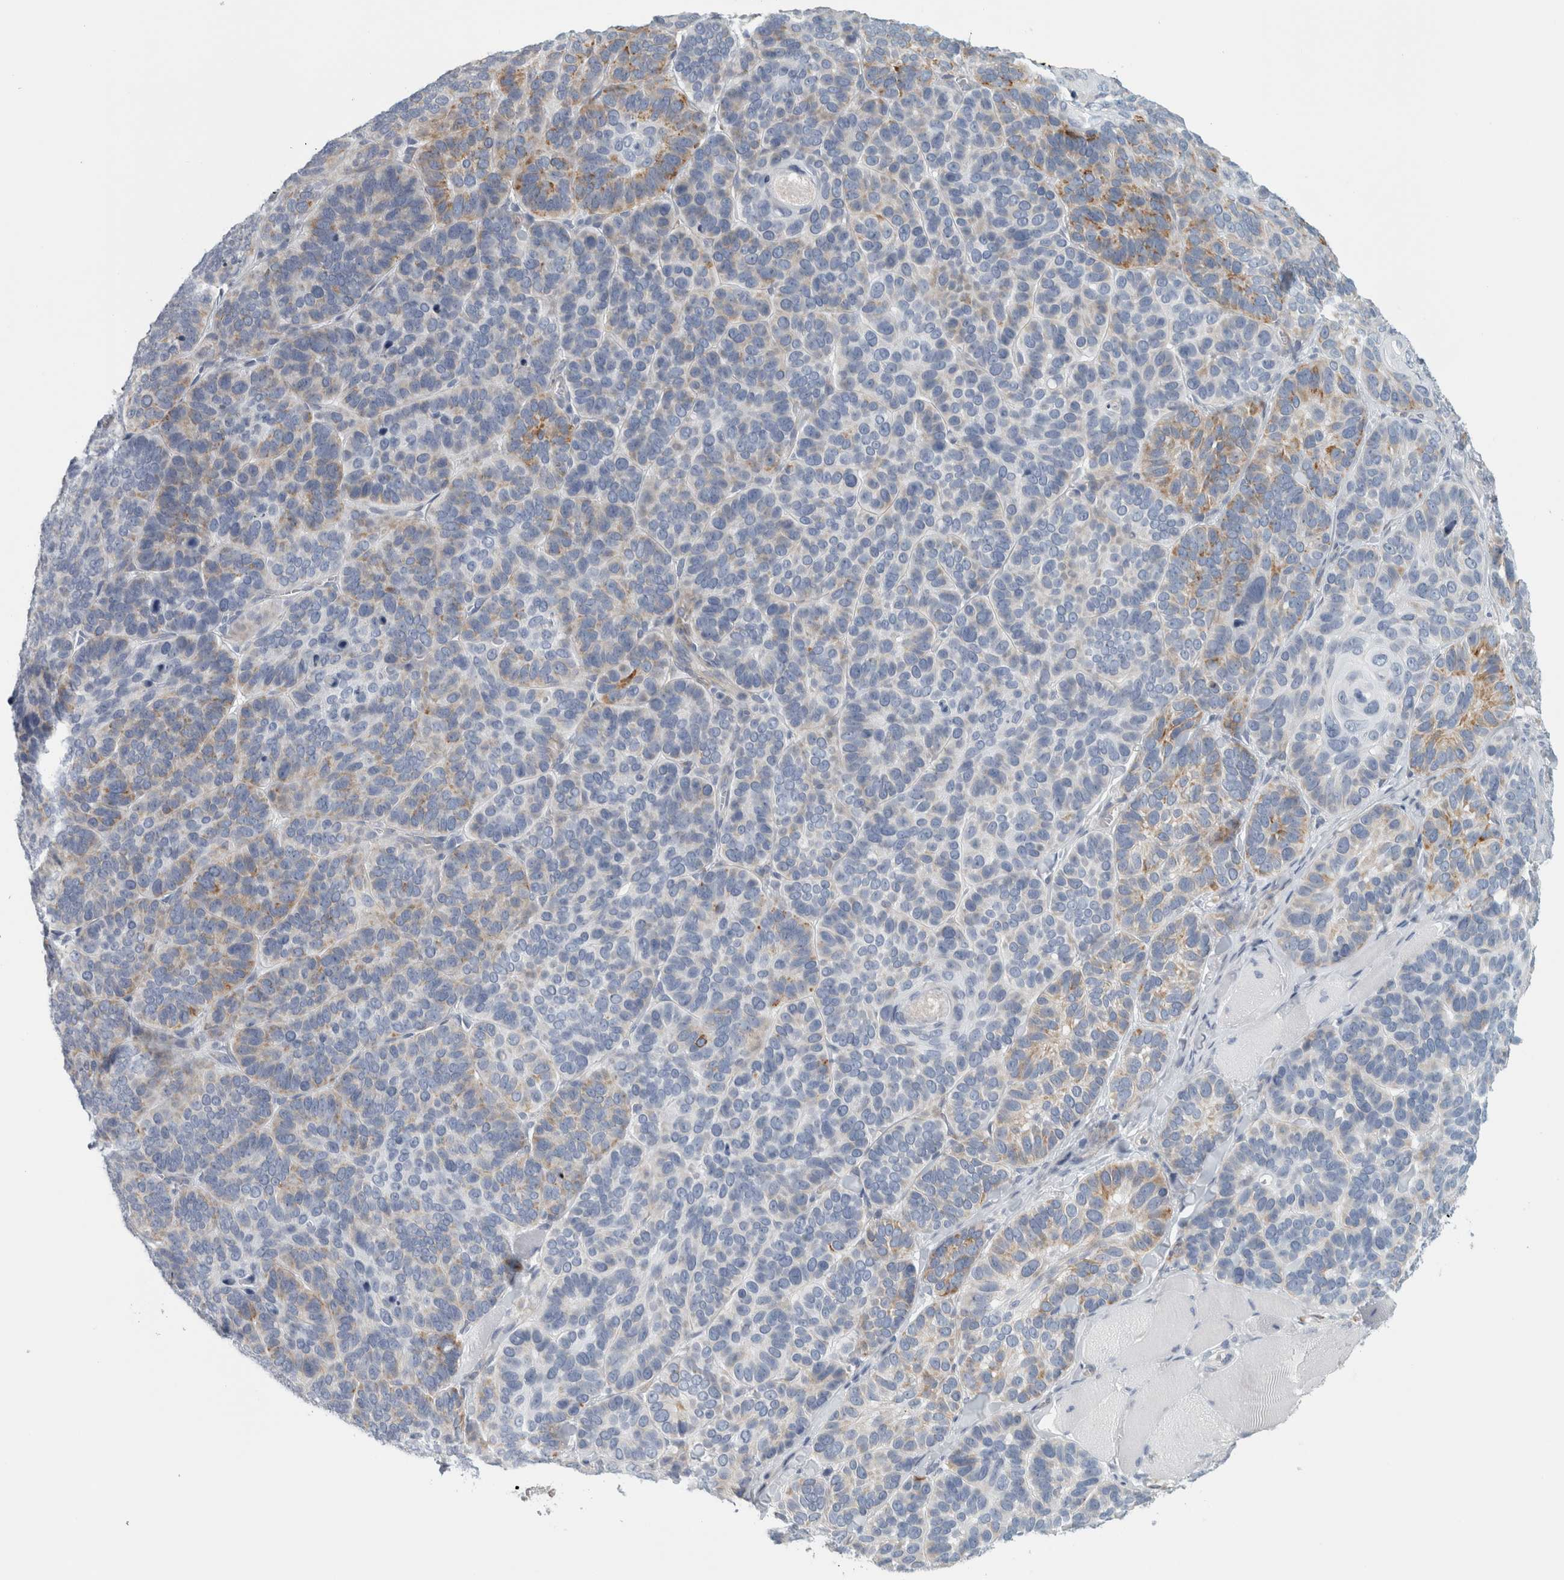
{"staining": {"intensity": "moderate", "quantity": "<25%", "location": "cytoplasmic/membranous"}, "tissue": "skin cancer", "cell_type": "Tumor cells", "image_type": "cancer", "snomed": [{"axis": "morphology", "description": "Basal cell carcinoma"}, {"axis": "topography", "description": "Skin"}], "caption": "IHC of human skin cancer demonstrates low levels of moderate cytoplasmic/membranous positivity in approximately <25% of tumor cells.", "gene": "B3GNT3", "patient": {"sex": "male", "age": 62}}